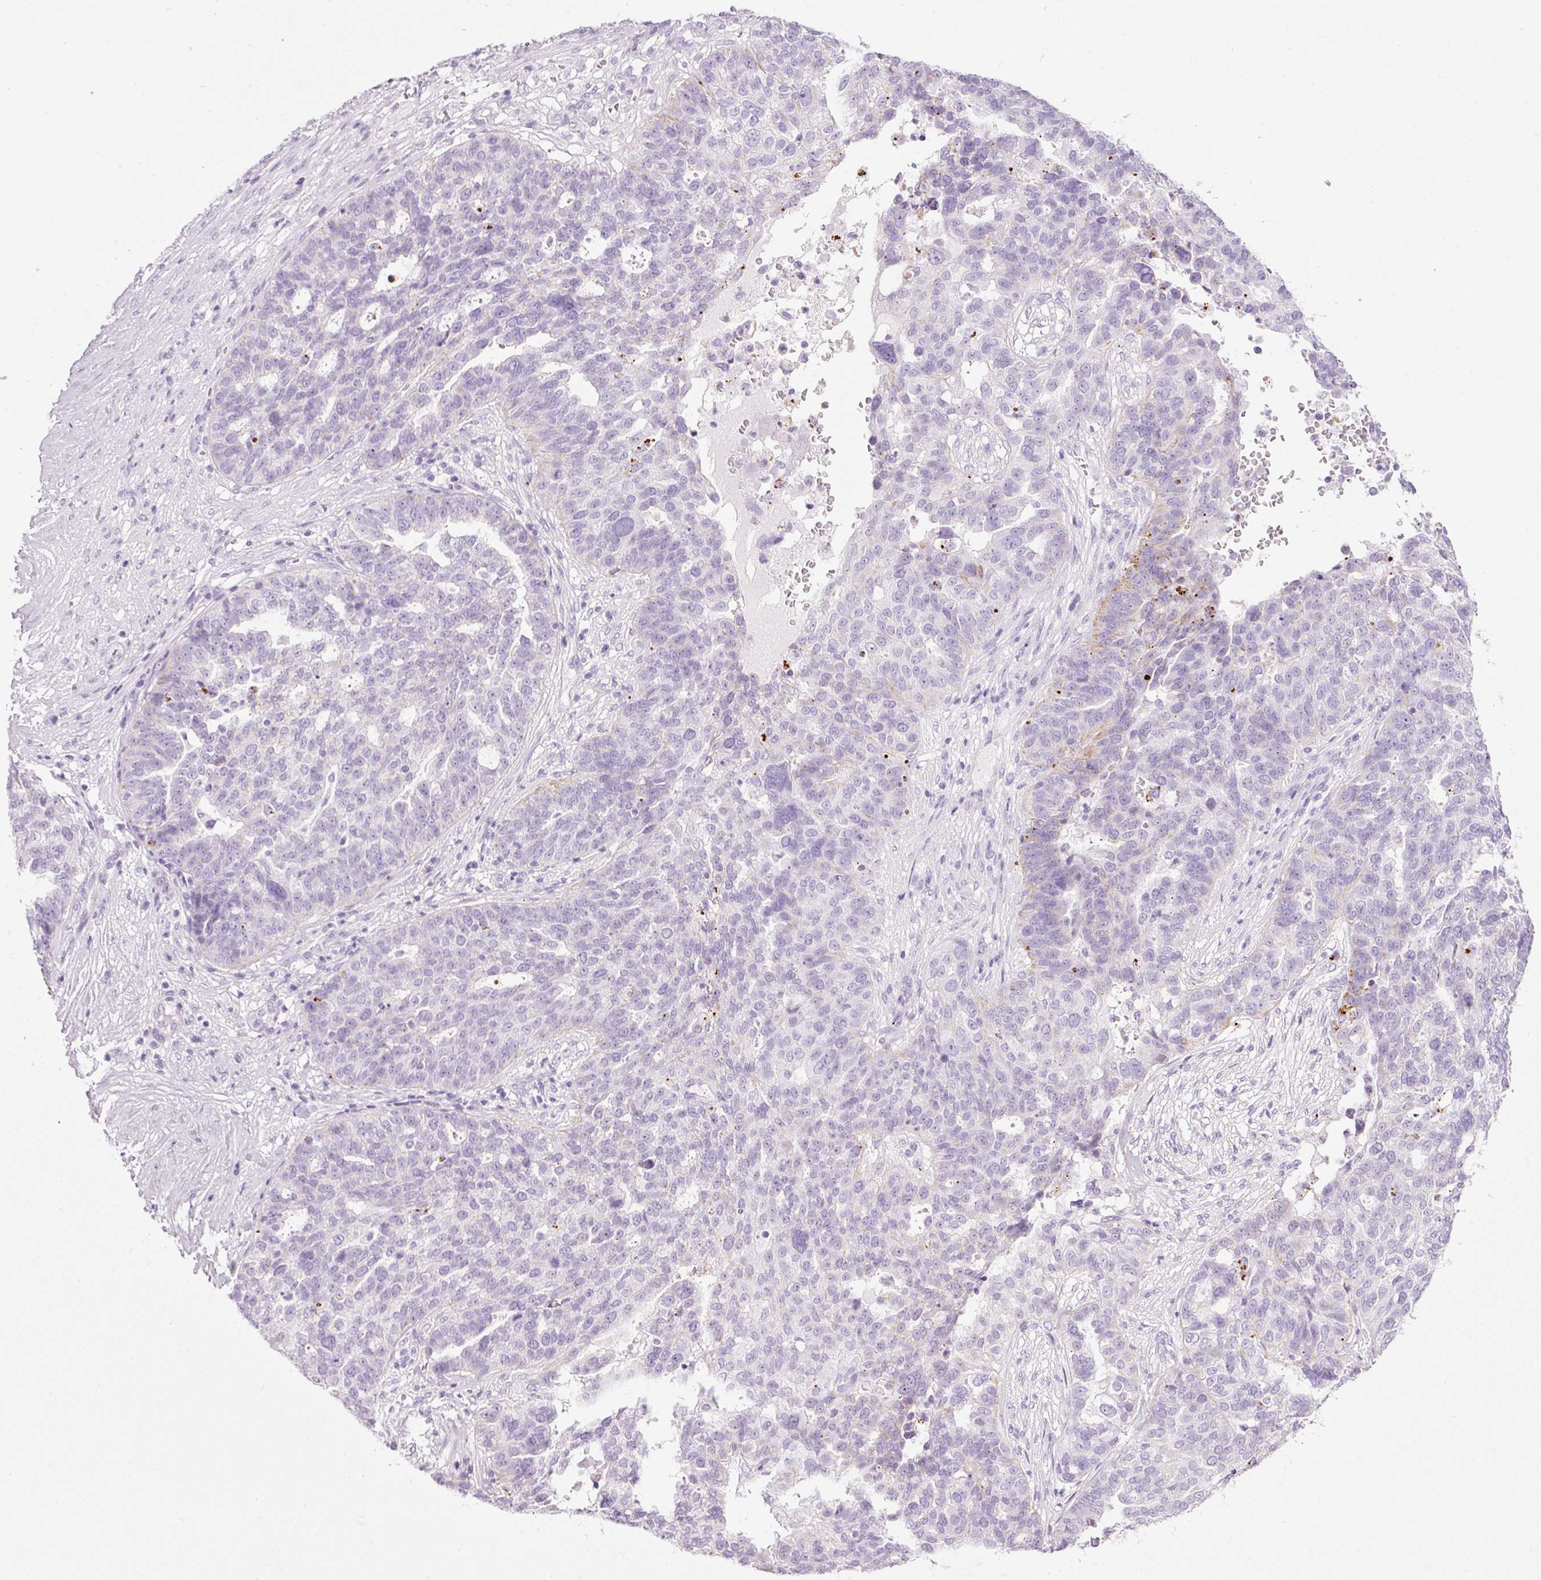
{"staining": {"intensity": "negative", "quantity": "none", "location": "none"}, "tissue": "ovarian cancer", "cell_type": "Tumor cells", "image_type": "cancer", "snomed": [{"axis": "morphology", "description": "Cystadenocarcinoma, serous, NOS"}, {"axis": "topography", "description": "Ovary"}], "caption": "This is an immunohistochemistry histopathology image of human ovarian cancer. There is no positivity in tumor cells.", "gene": "CARD16", "patient": {"sex": "female", "age": 59}}